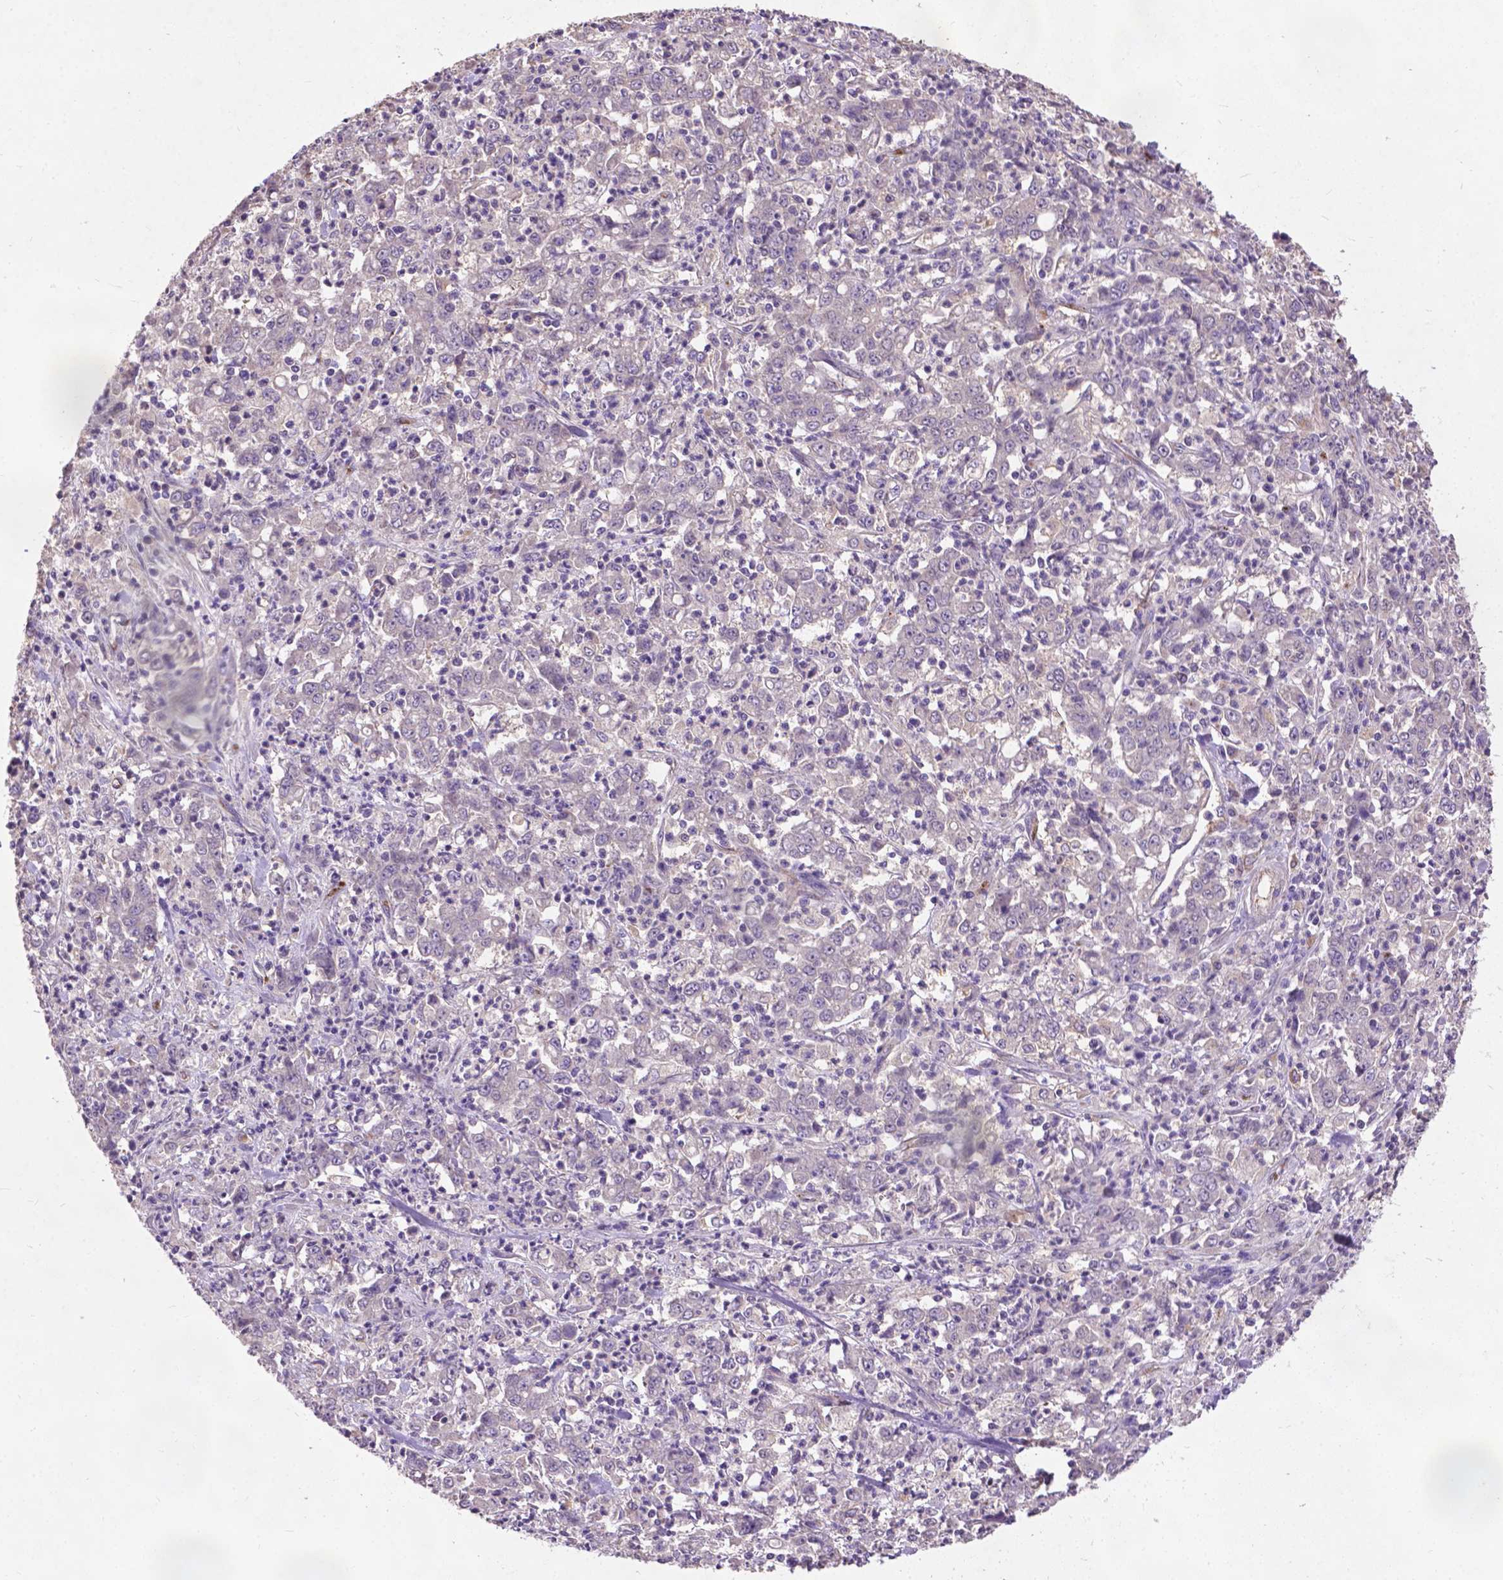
{"staining": {"intensity": "negative", "quantity": "none", "location": "none"}, "tissue": "stomach cancer", "cell_type": "Tumor cells", "image_type": "cancer", "snomed": [{"axis": "morphology", "description": "Adenocarcinoma, NOS"}, {"axis": "topography", "description": "Stomach, lower"}], "caption": "The photomicrograph displays no staining of tumor cells in stomach cancer (adenocarcinoma).", "gene": "ZNF337", "patient": {"sex": "female", "age": 71}}